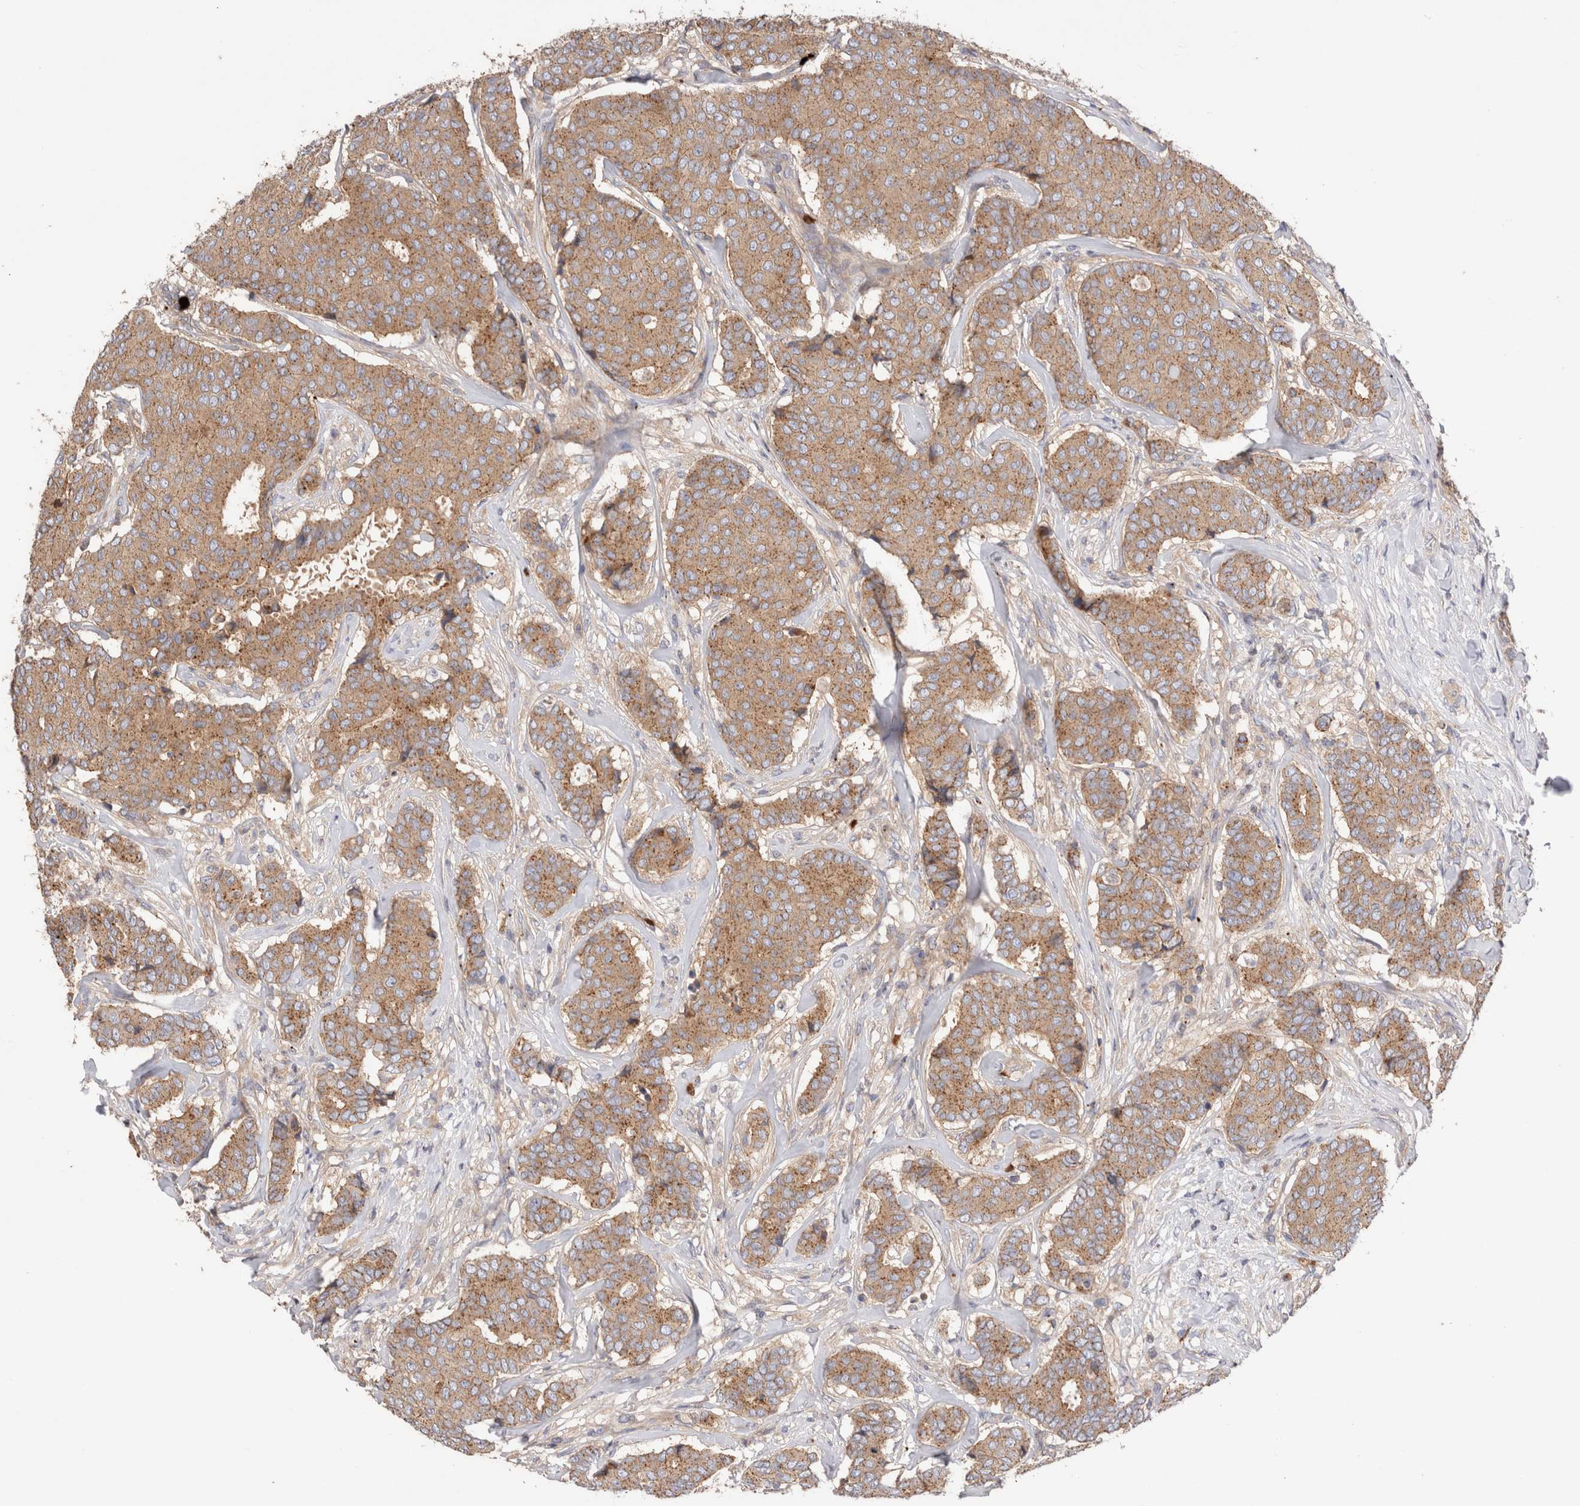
{"staining": {"intensity": "moderate", "quantity": ">75%", "location": "cytoplasmic/membranous"}, "tissue": "breast cancer", "cell_type": "Tumor cells", "image_type": "cancer", "snomed": [{"axis": "morphology", "description": "Duct carcinoma"}, {"axis": "topography", "description": "Breast"}], "caption": "Breast cancer tissue displays moderate cytoplasmic/membranous expression in approximately >75% of tumor cells", "gene": "NXT2", "patient": {"sex": "female", "age": 75}}